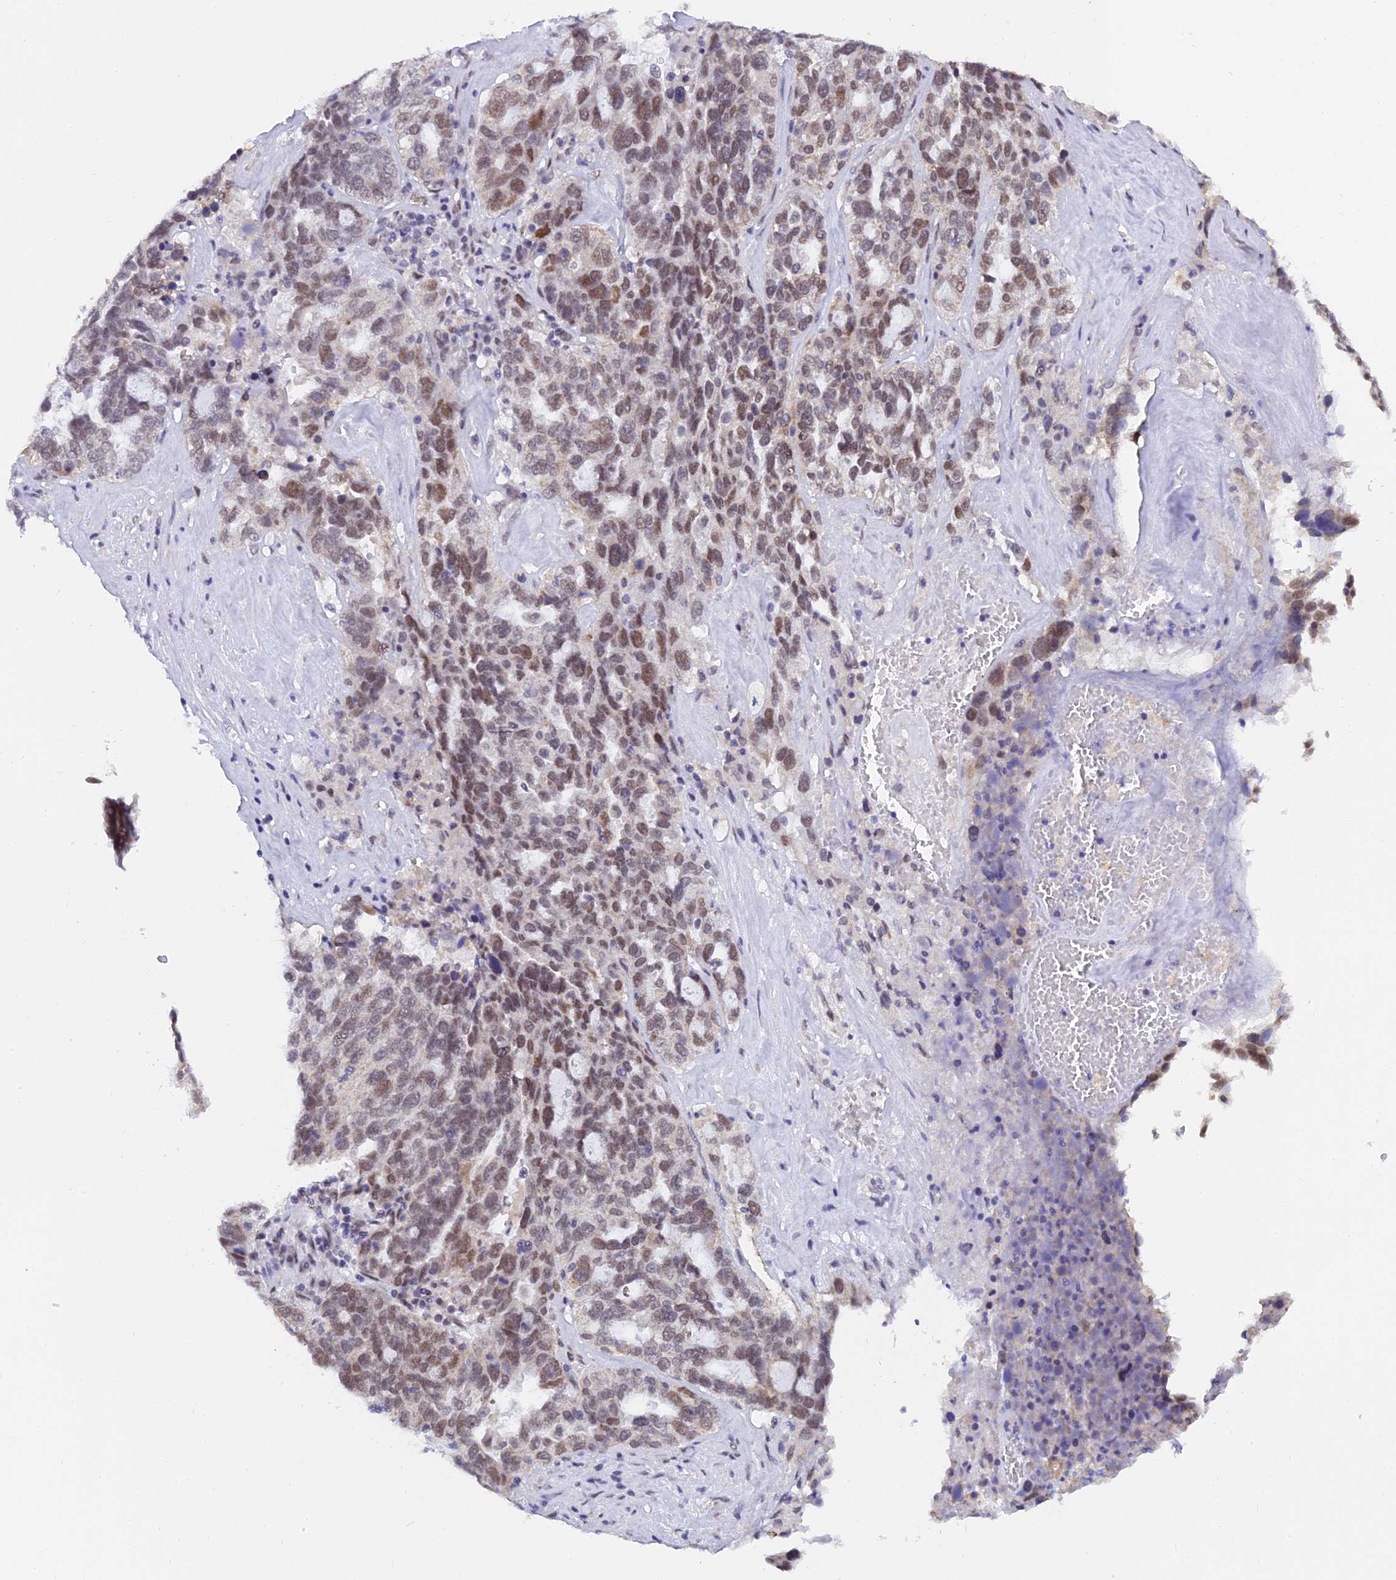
{"staining": {"intensity": "moderate", "quantity": ">75%", "location": "nuclear"}, "tissue": "ovarian cancer", "cell_type": "Tumor cells", "image_type": "cancer", "snomed": [{"axis": "morphology", "description": "Cystadenocarcinoma, serous, NOS"}, {"axis": "topography", "description": "Ovary"}], "caption": "Ovarian cancer stained for a protein exhibits moderate nuclear positivity in tumor cells.", "gene": "C2orf49", "patient": {"sex": "female", "age": 59}}